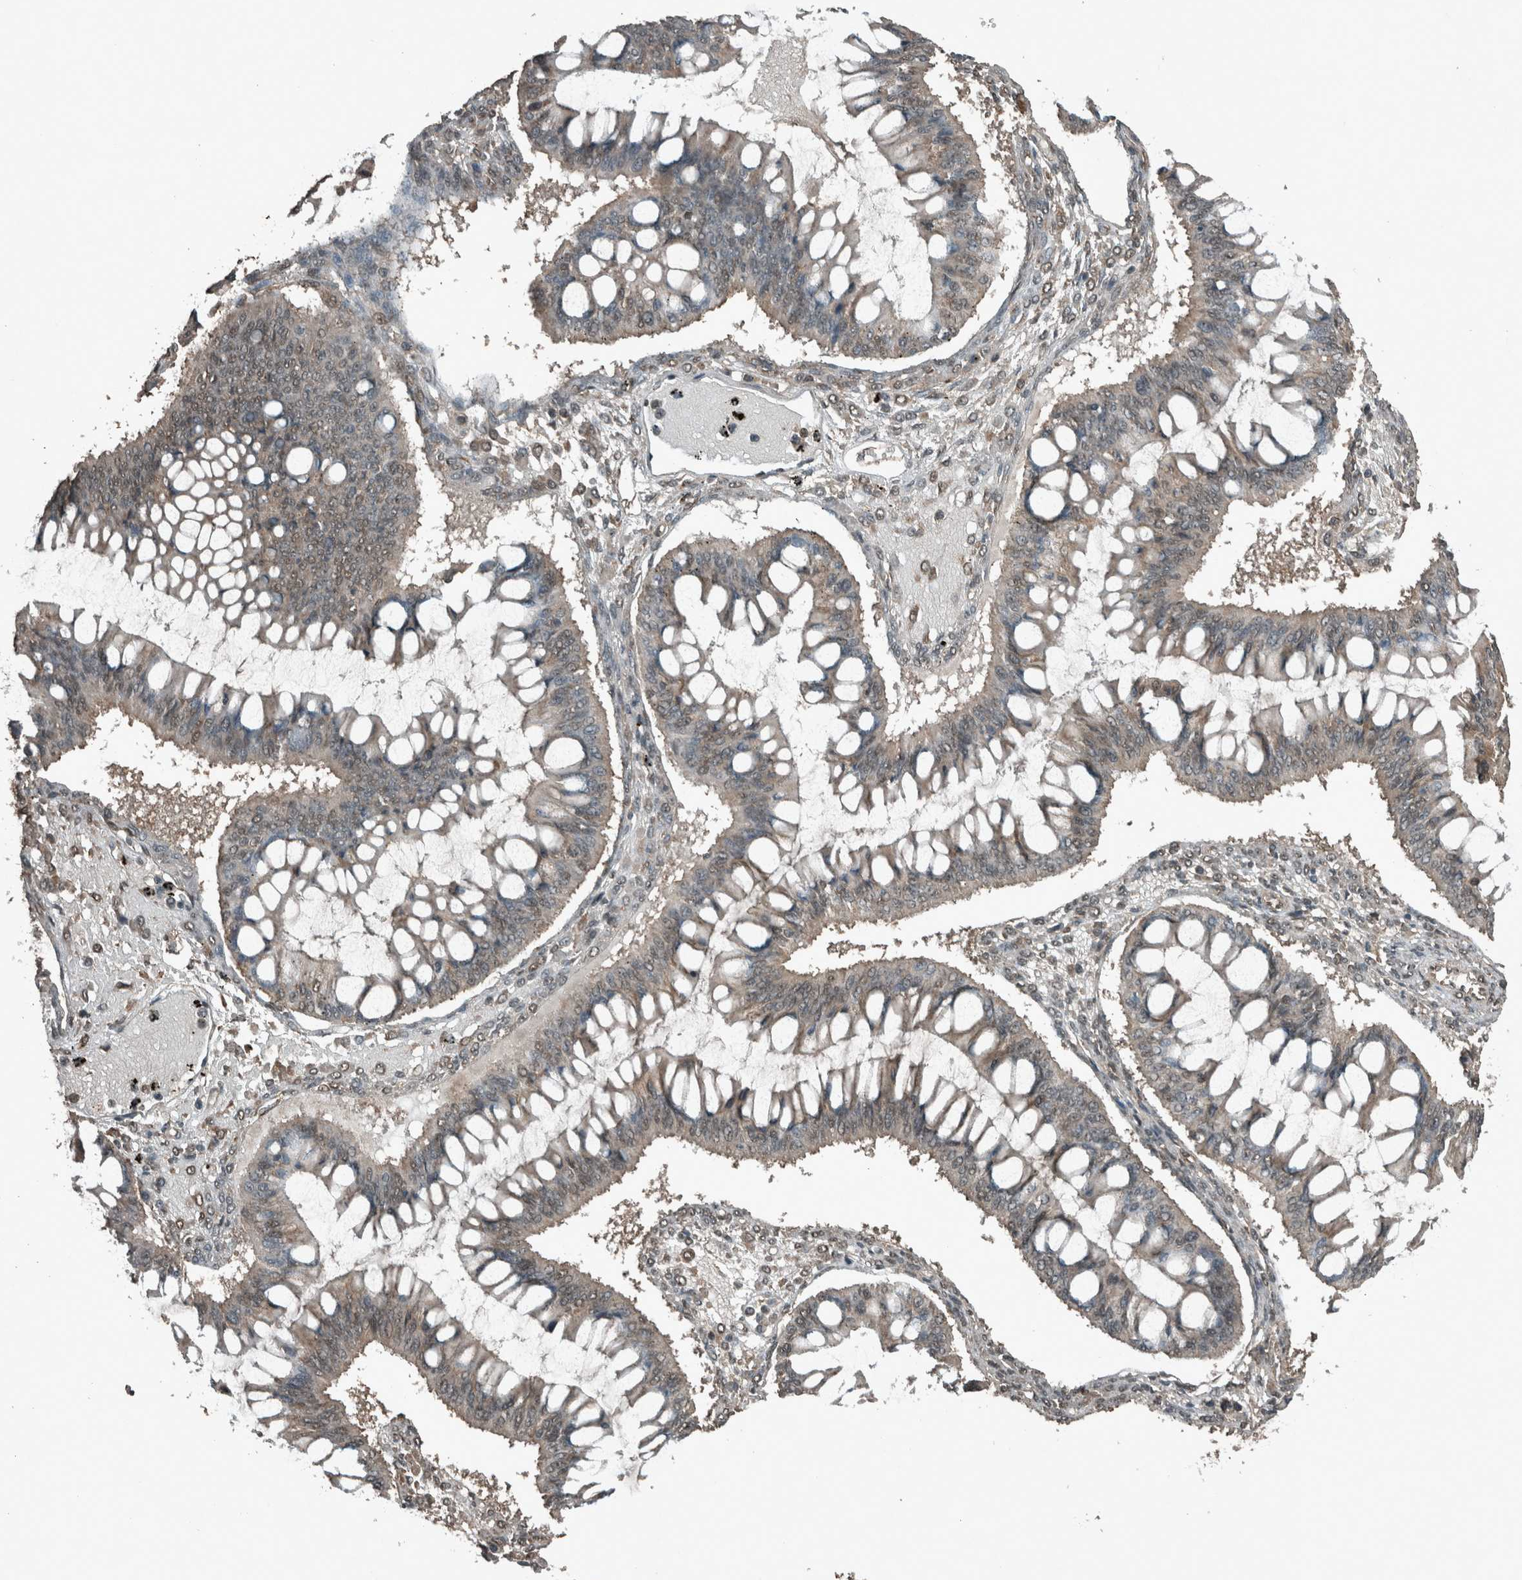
{"staining": {"intensity": "weak", "quantity": "25%-75%", "location": "cytoplasmic/membranous,nuclear"}, "tissue": "ovarian cancer", "cell_type": "Tumor cells", "image_type": "cancer", "snomed": [{"axis": "morphology", "description": "Cystadenocarcinoma, mucinous, NOS"}, {"axis": "topography", "description": "Ovary"}], "caption": "Mucinous cystadenocarcinoma (ovarian) stained for a protein (brown) reveals weak cytoplasmic/membranous and nuclear positive staining in about 25%-75% of tumor cells.", "gene": "ARHGEF12", "patient": {"sex": "female", "age": 73}}